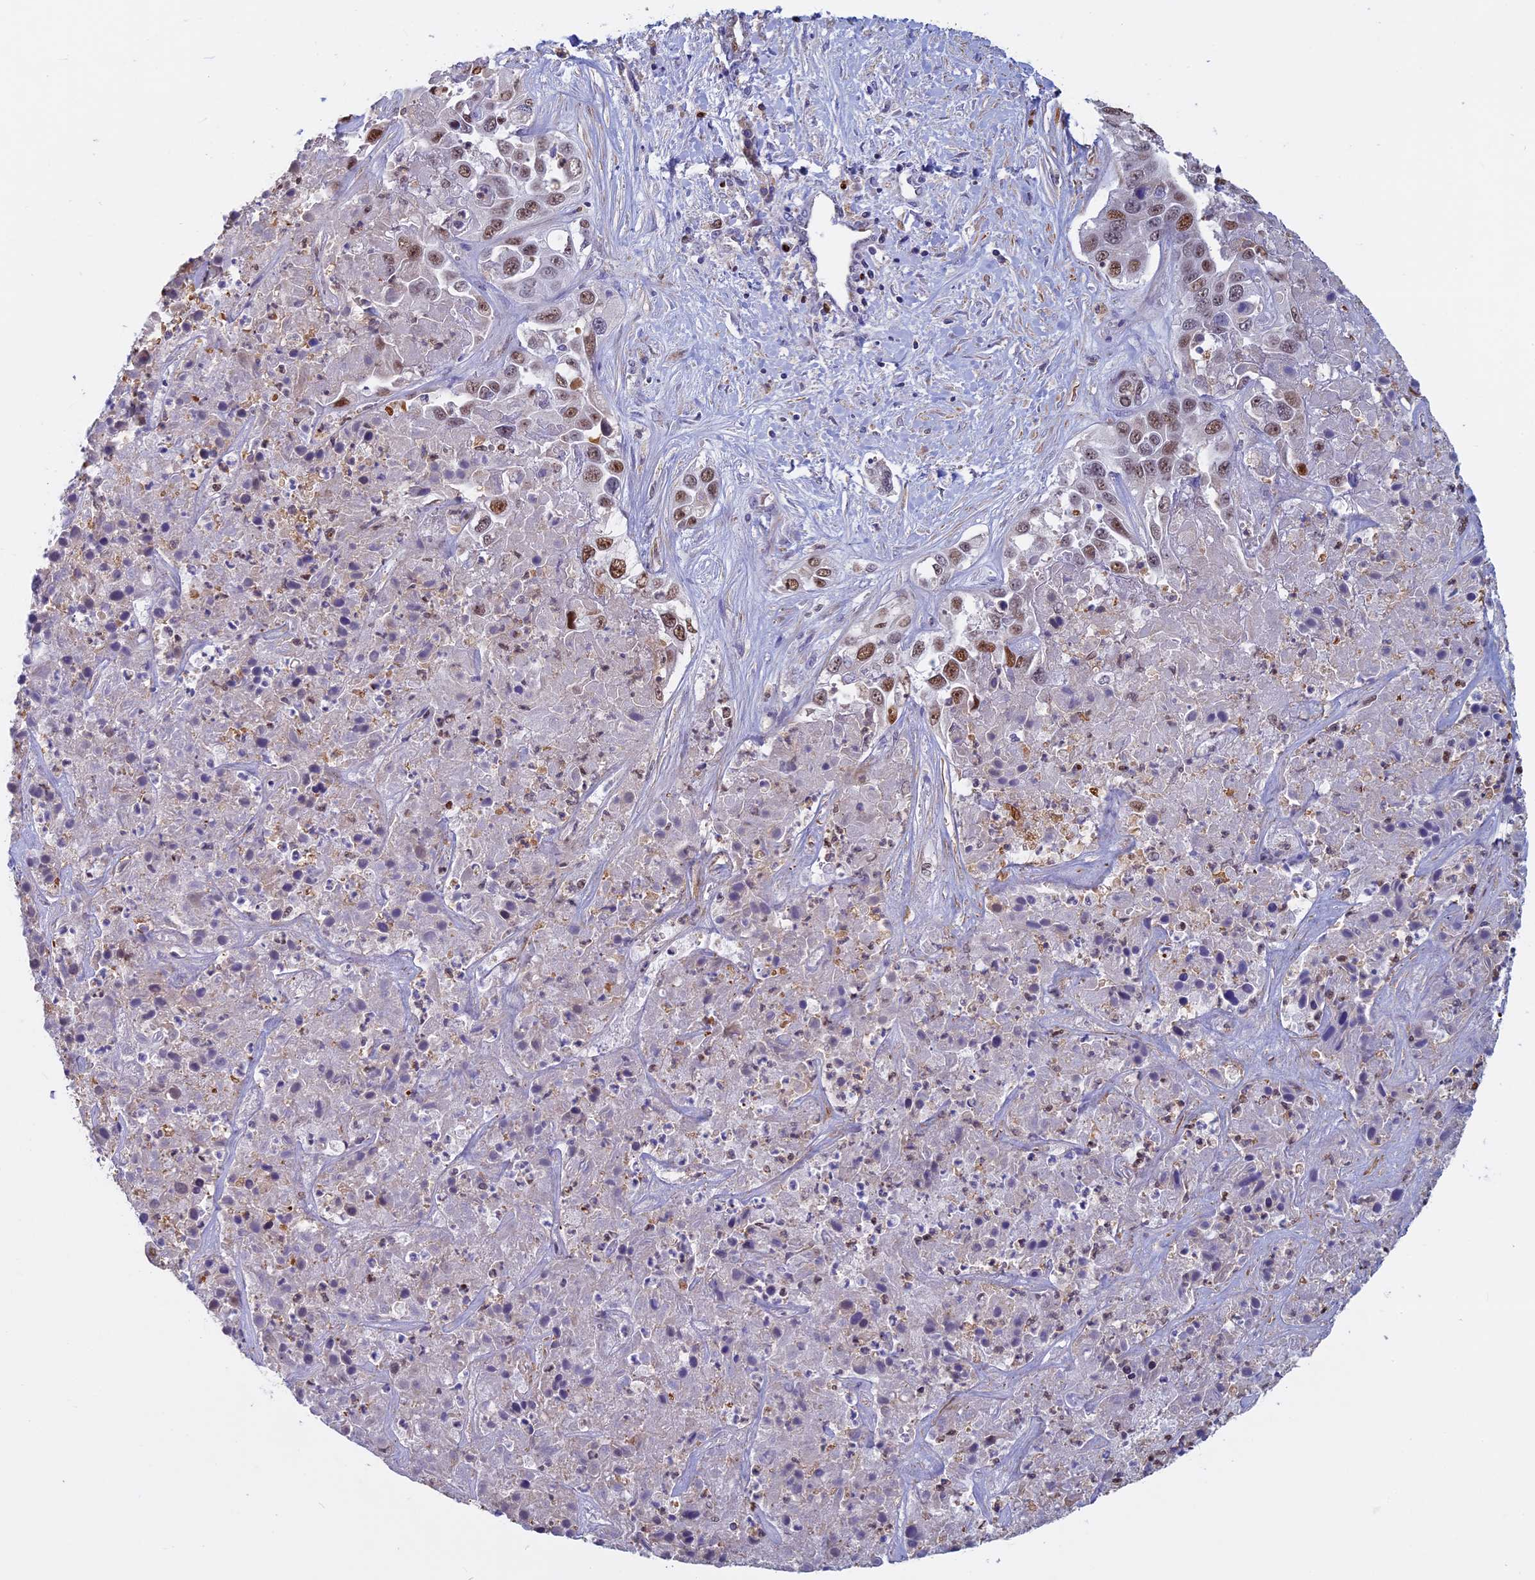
{"staining": {"intensity": "moderate", "quantity": ">75%", "location": "nuclear"}, "tissue": "liver cancer", "cell_type": "Tumor cells", "image_type": "cancer", "snomed": [{"axis": "morphology", "description": "Cholangiocarcinoma"}, {"axis": "topography", "description": "Liver"}], "caption": "Cholangiocarcinoma (liver) tissue displays moderate nuclear expression in about >75% of tumor cells, visualized by immunohistochemistry. (DAB (3,3'-diaminobenzidine) IHC with brightfield microscopy, high magnification).", "gene": "ACSS1", "patient": {"sex": "female", "age": 52}}